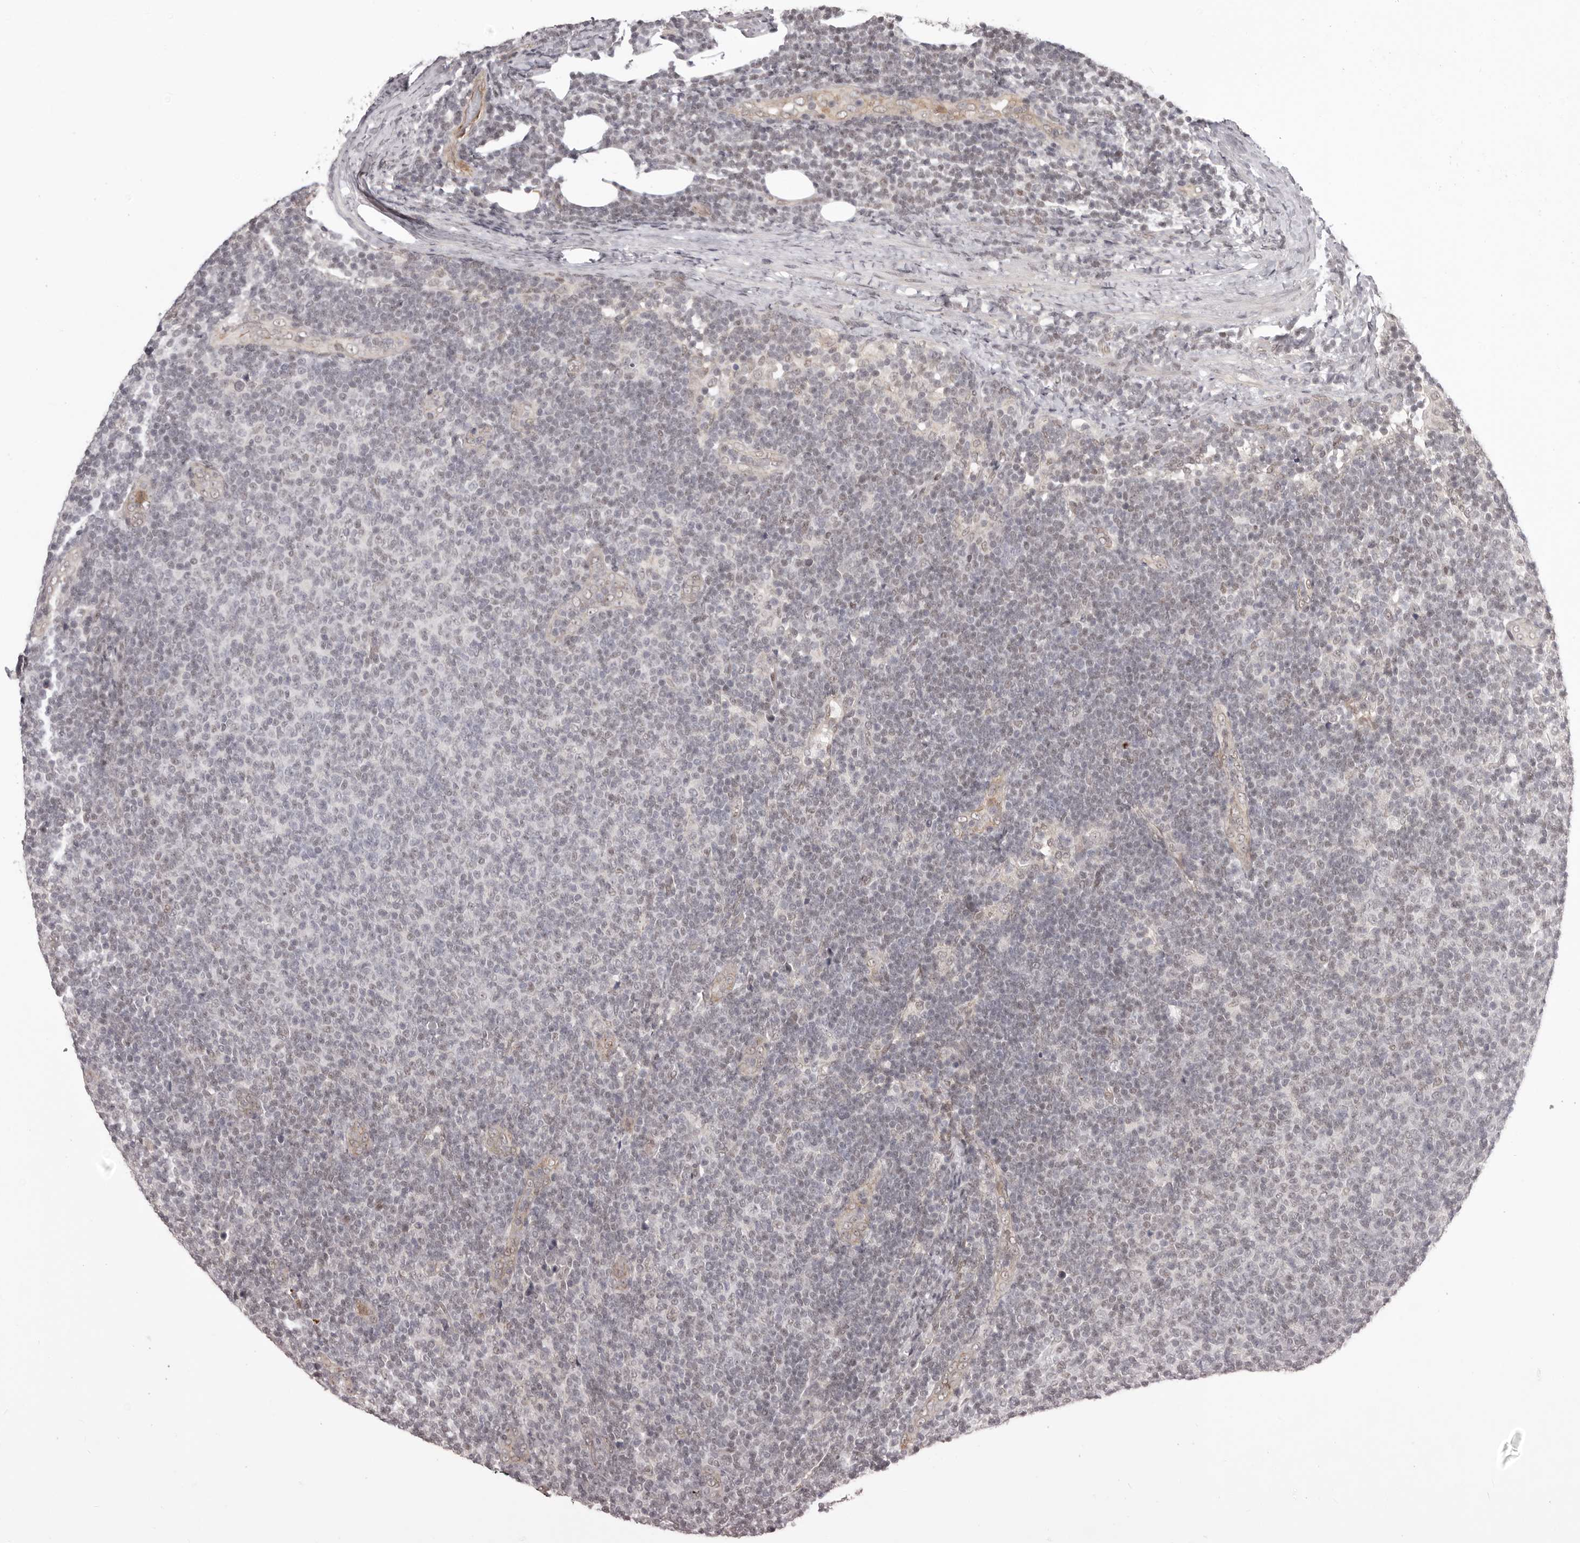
{"staining": {"intensity": "negative", "quantity": "none", "location": "none"}, "tissue": "lymphoma", "cell_type": "Tumor cells", "image_type": "cancer", "snomed": [{"axis": "morphology", "description": "Malignant lymphoma, non-Hodgkin's type, Low grade"}, {"axis": "topography", "description": "Lymph node"}], "caption": "The immunohistochemistry (IHC) micrograph has no significant expression in tumor cells of lymphoma tissue. (Immunohistochemistry (ihc), brightfield microscopy, high magnification).", "gene": "RNF2", "patient": {"sex": "male", "age": 66}}